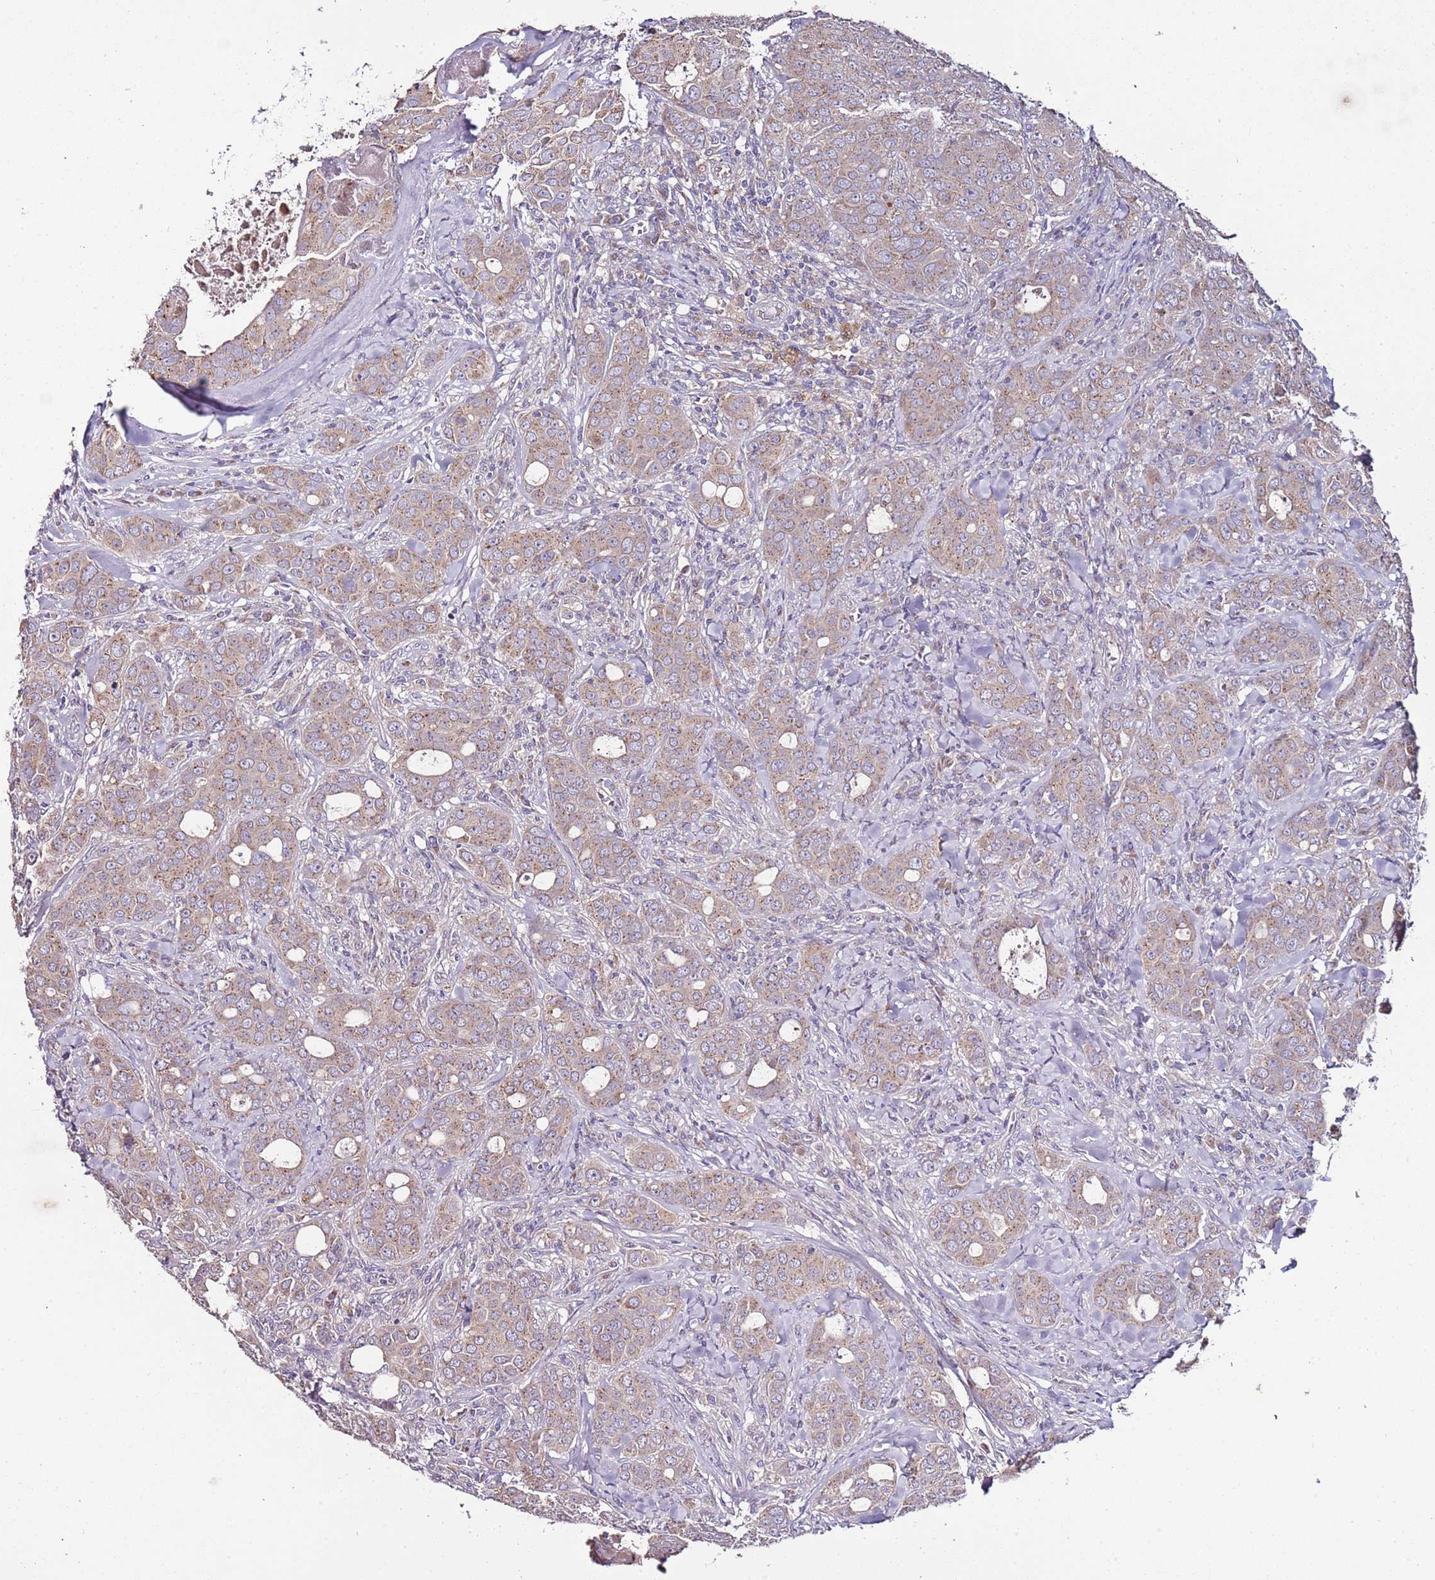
{"staining": {"intensity": "weak", "quantity": ">75%", "location": "cytoplasmic/membranous"}, "tissue": "breast cancer", "cell_type": "Tumor cells", "image_type": "cancer", "snomed": [{"axis": "morphology", "description": "Duct carcinoma"}, {"axis": "topography", "description": "Breast"}], "caption": "Immunohistochemistry photomicrograph of human invasive ductal carcinoma (breast) stained for a protein (brown), which demonstrates low levels of weak cytoplasmic/membranous staining in about >75% of tumor cells.", "gene": "FAM20A", "patient": {"sex": "female", "age": 43}}